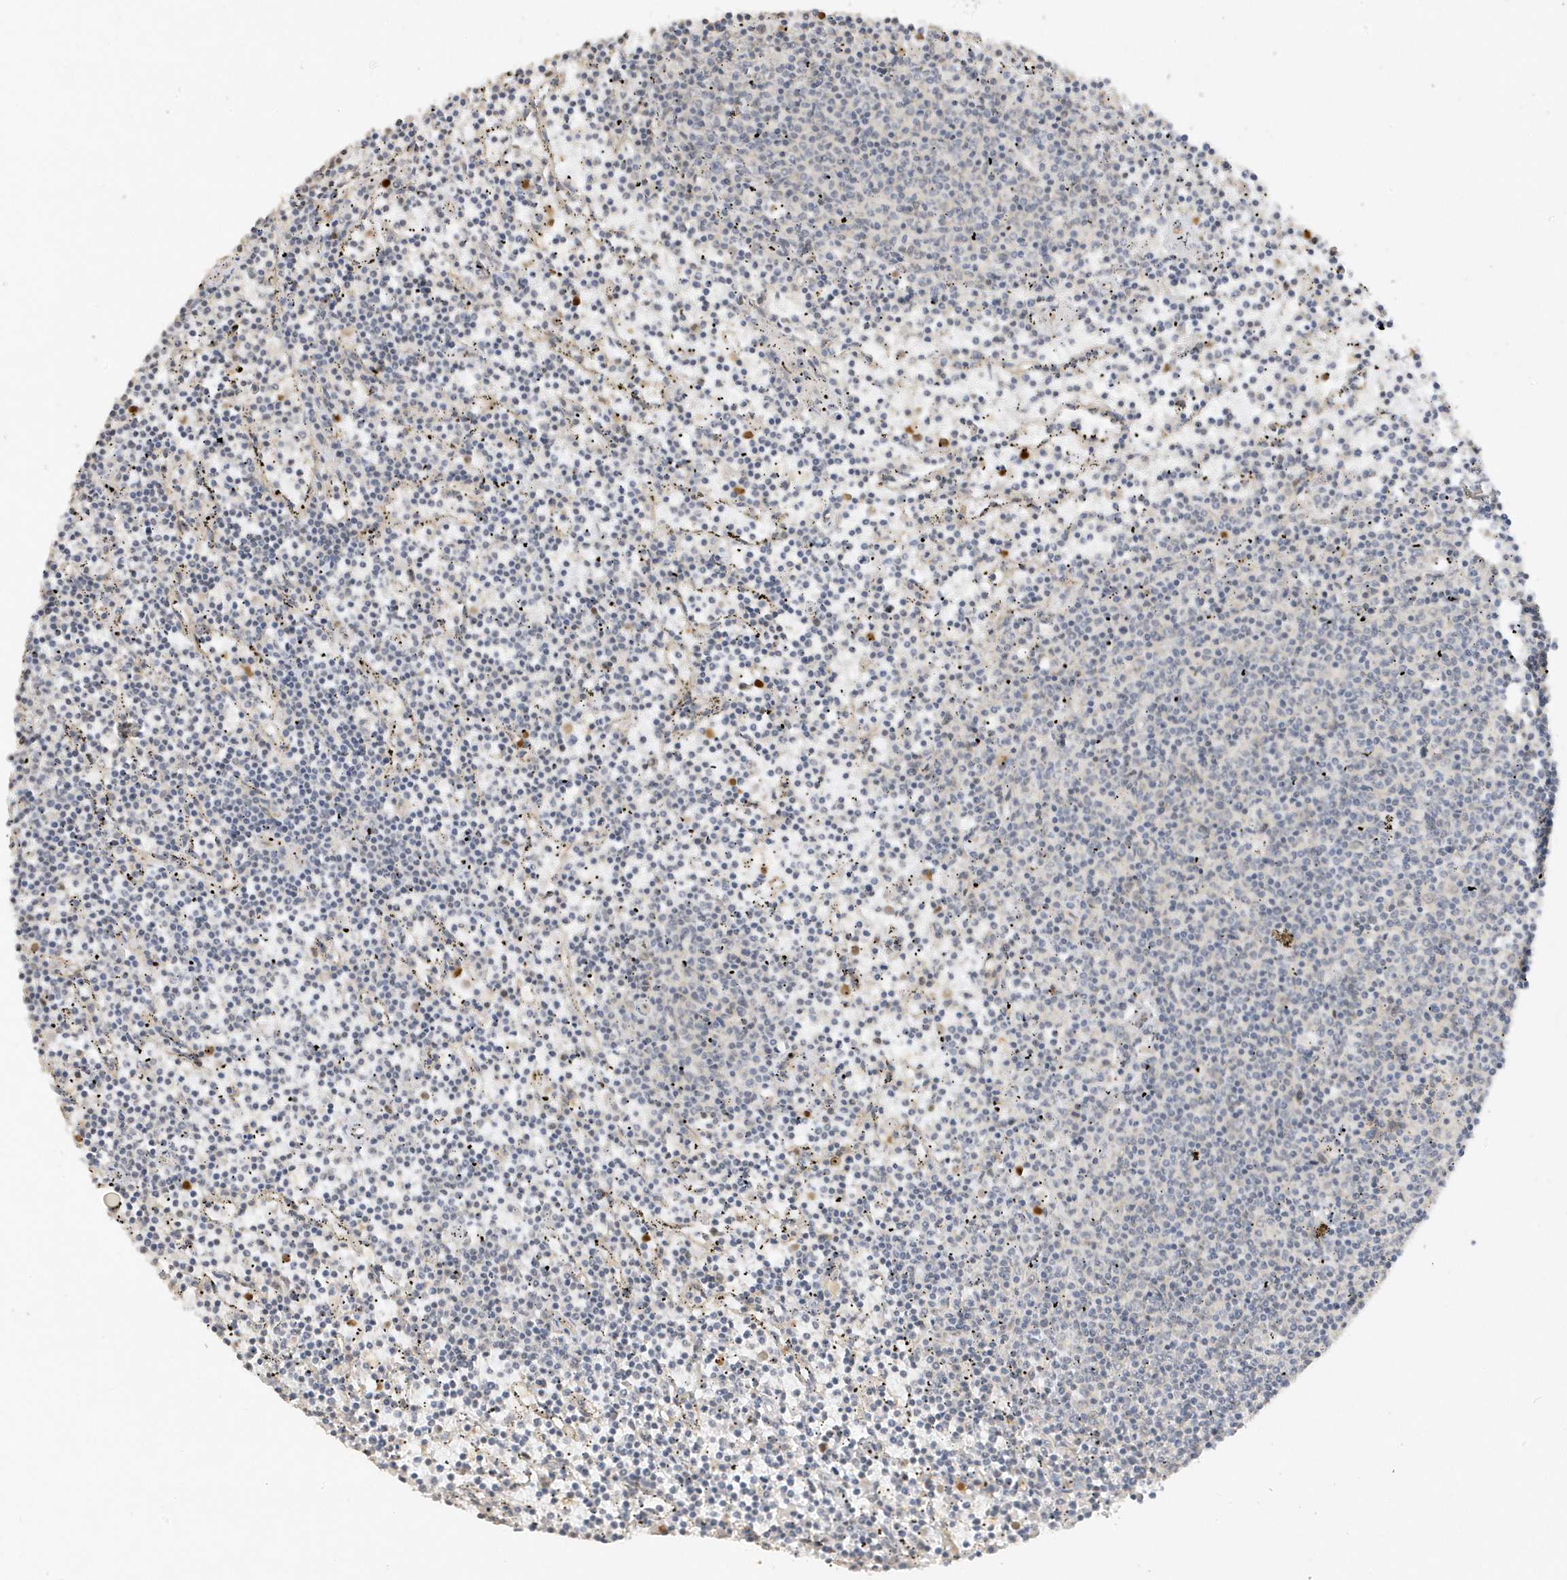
{"staining": {"intensity": "negative", "quantity": "none", "location": "none"}, "tissue": "lymphoma", "cell_type": "Tumor cells", "image_type": "cancer", "snomed": [{"axis": "morphology", "description": "Malignant lymphoma, non-Hodgkin's type, Low grade"}, {"axis": "topography", "description": "Spleen"}], "caption": "Immunohistochemistry (IHC) photomicrograph of human lymphoma stained for a protein (brown), which reveals no expression in tumor cells. The staining was performed using DAB (3,3'-diaminobenzidine) to visualize the protein expression in brown, while the nuclei were stained in blue with hematoxylin (Magnification: 20x).", "gene": "DDX18", "patient": {"sex": "female", "age": 50}}